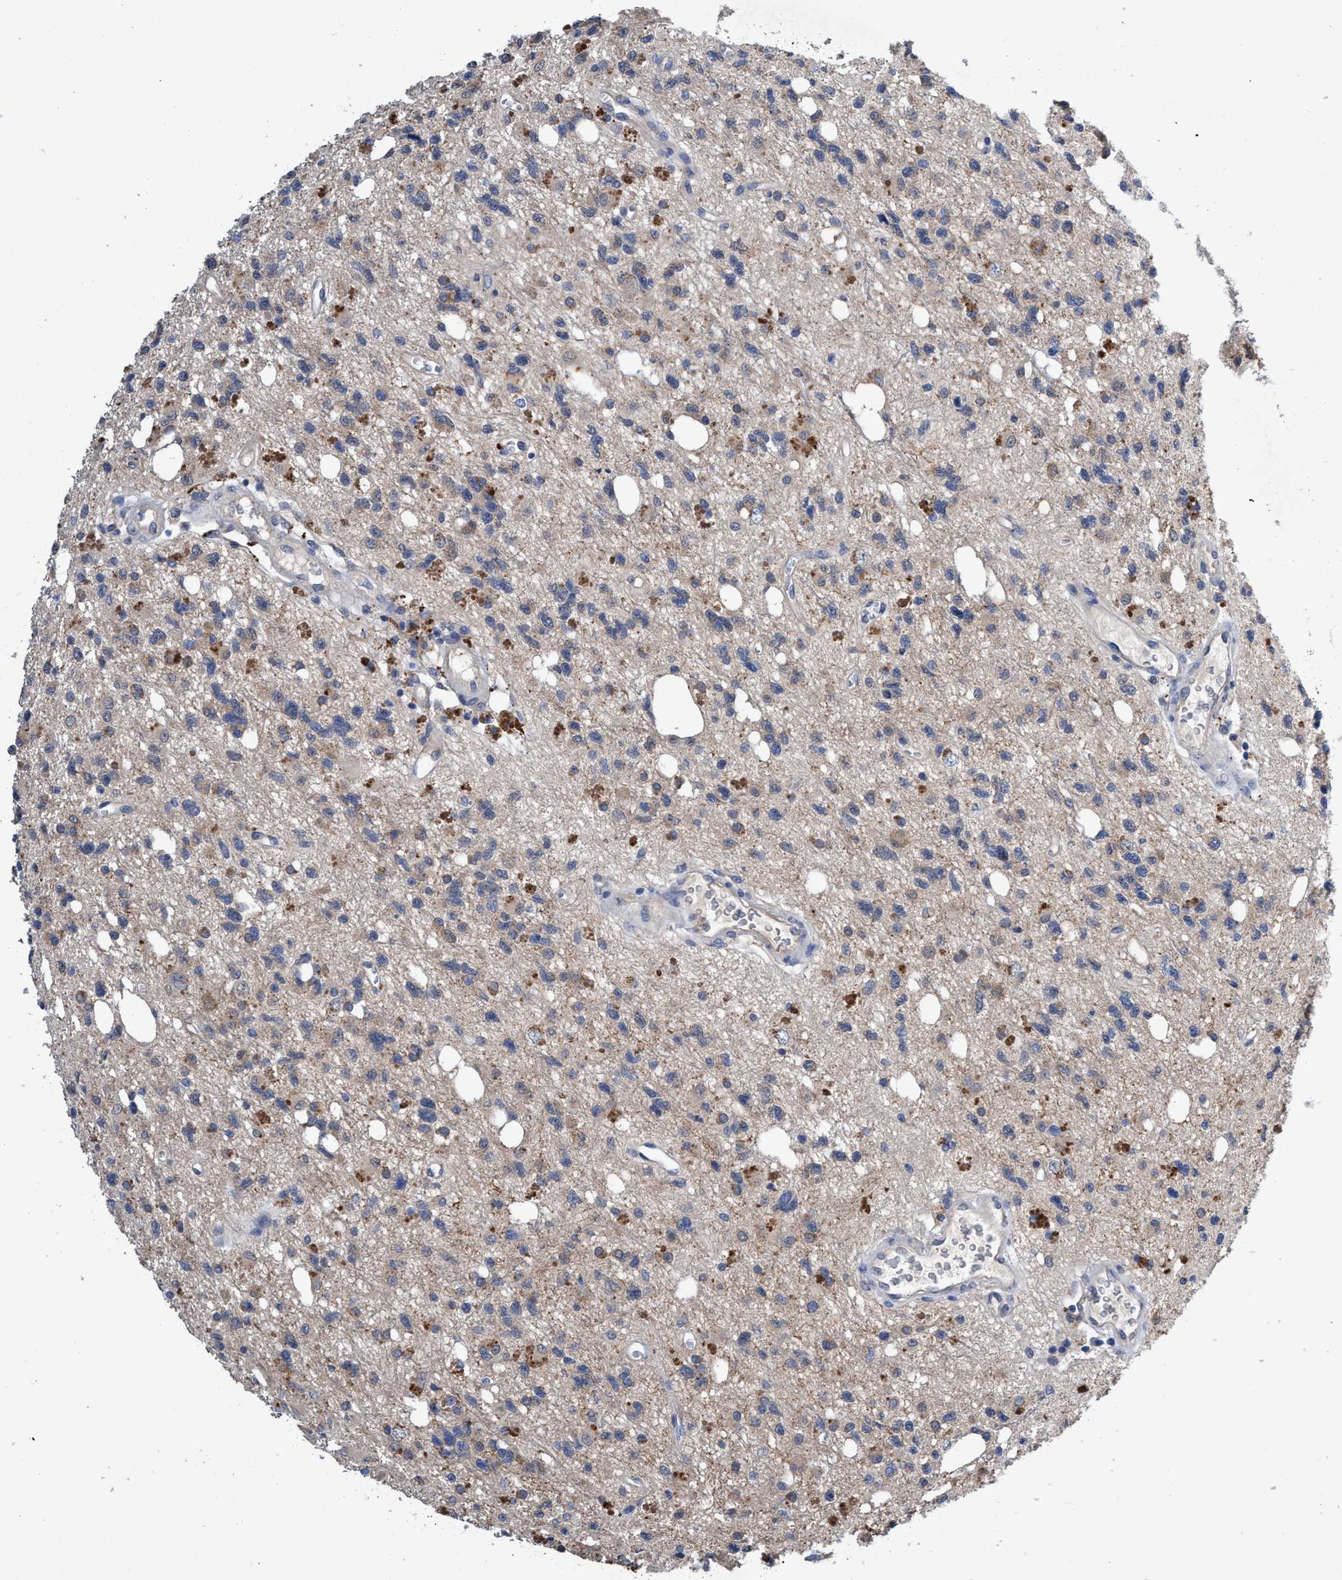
{"staining": {"intensity": "weak", "quantity": "25%-75%", "location": "cytoplasmic/membranous"}, "tissue": "glioma", "cell_type": "Tumor cells", "image_type": "cancer", "snomed": [{"axis": "morphology", "description": "Glioma, malignant, High grade"}, {"axis": "topography", "description": "Brain"}], "caption": "Immunohistochemistry (IHC) (DAB) staining of glioma demonstrates weak cytoplasmic/membranous protein staining in approximately 25%-75% of tumor cells.", "gene": "SVEP1", "patient": {"sex": "female", "age": 62}}